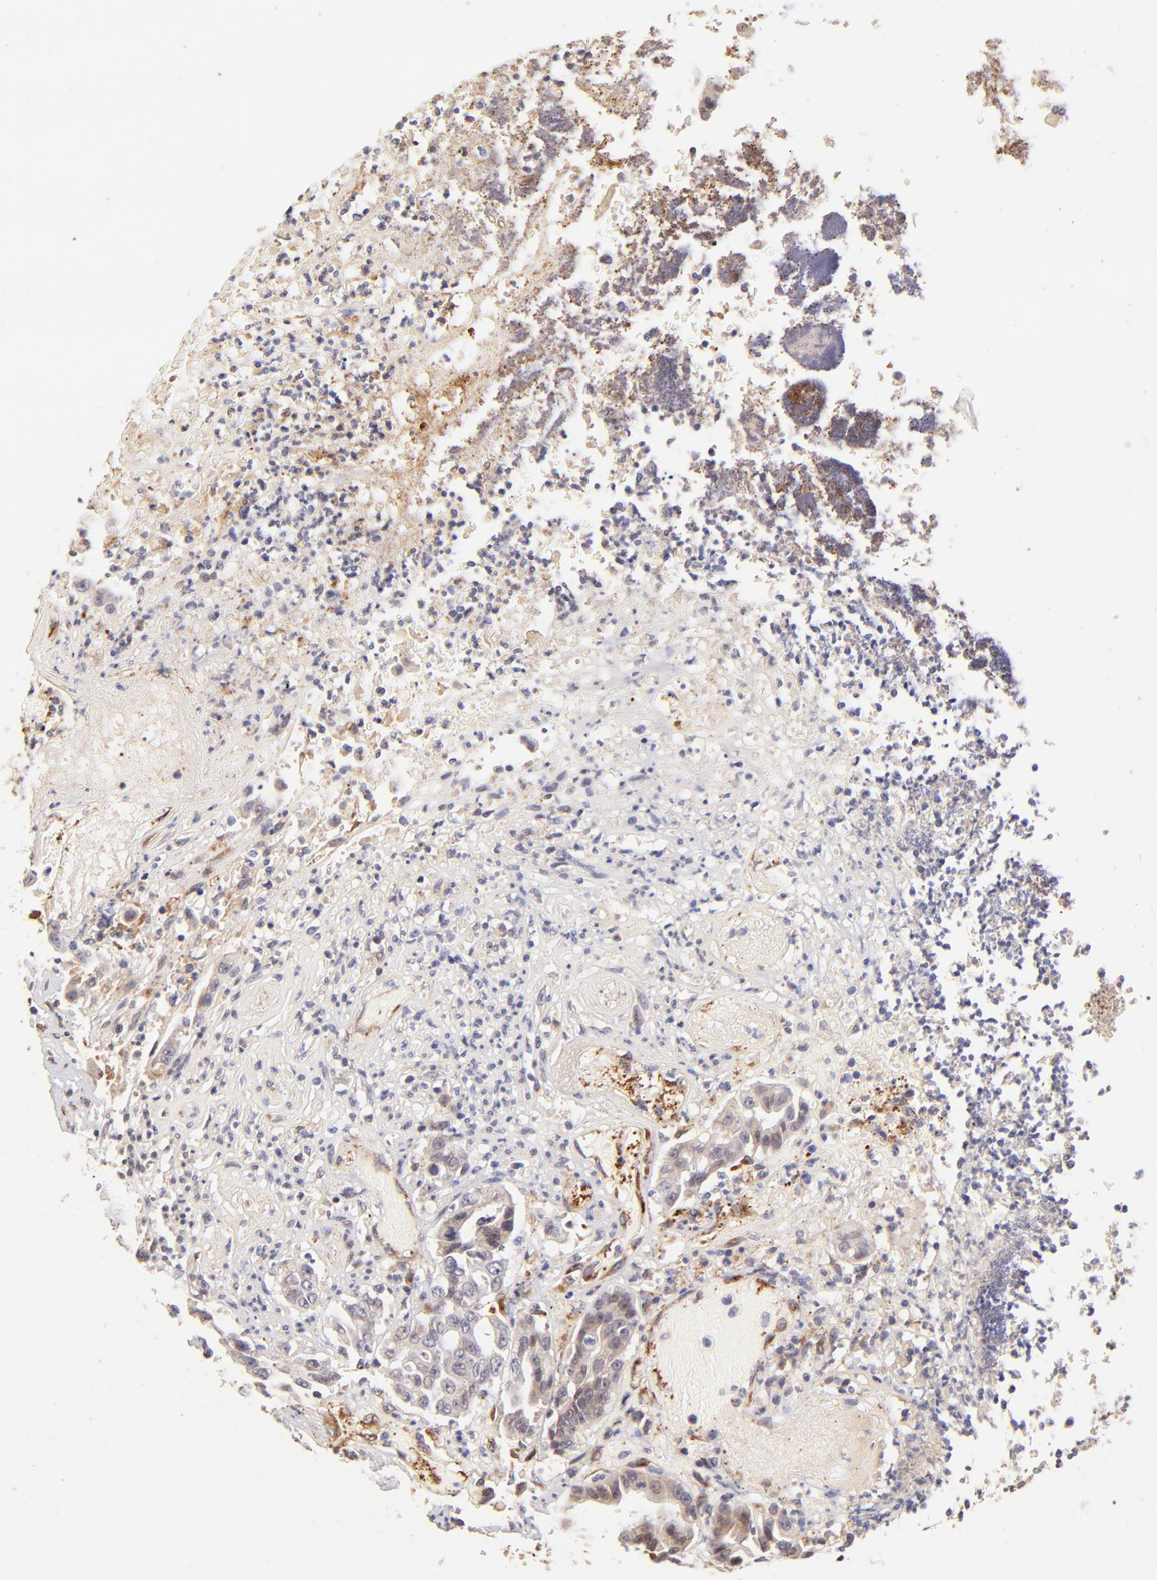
{"staining": {"intensity": "weak", "quantity": "25%-75%", "location": "cytoplasmic/membranous"}, "tissue": "colorectal cancer", "cell_type": "Tumor cells", "image_type": "cancer", "snomed": [{"axis": "morphology", "description": "Adenocarcinoma, NOS"}, {"axis": "topography", "description": "Colon"}], "caption": "Brown immunohistochemical staining in colorectal cancer shows weak cytoplasmic/membranous expression in about 25%-75% of tumor cells.", "gene": "SPARC", "patient": {"sex": "female", "age": 70}}